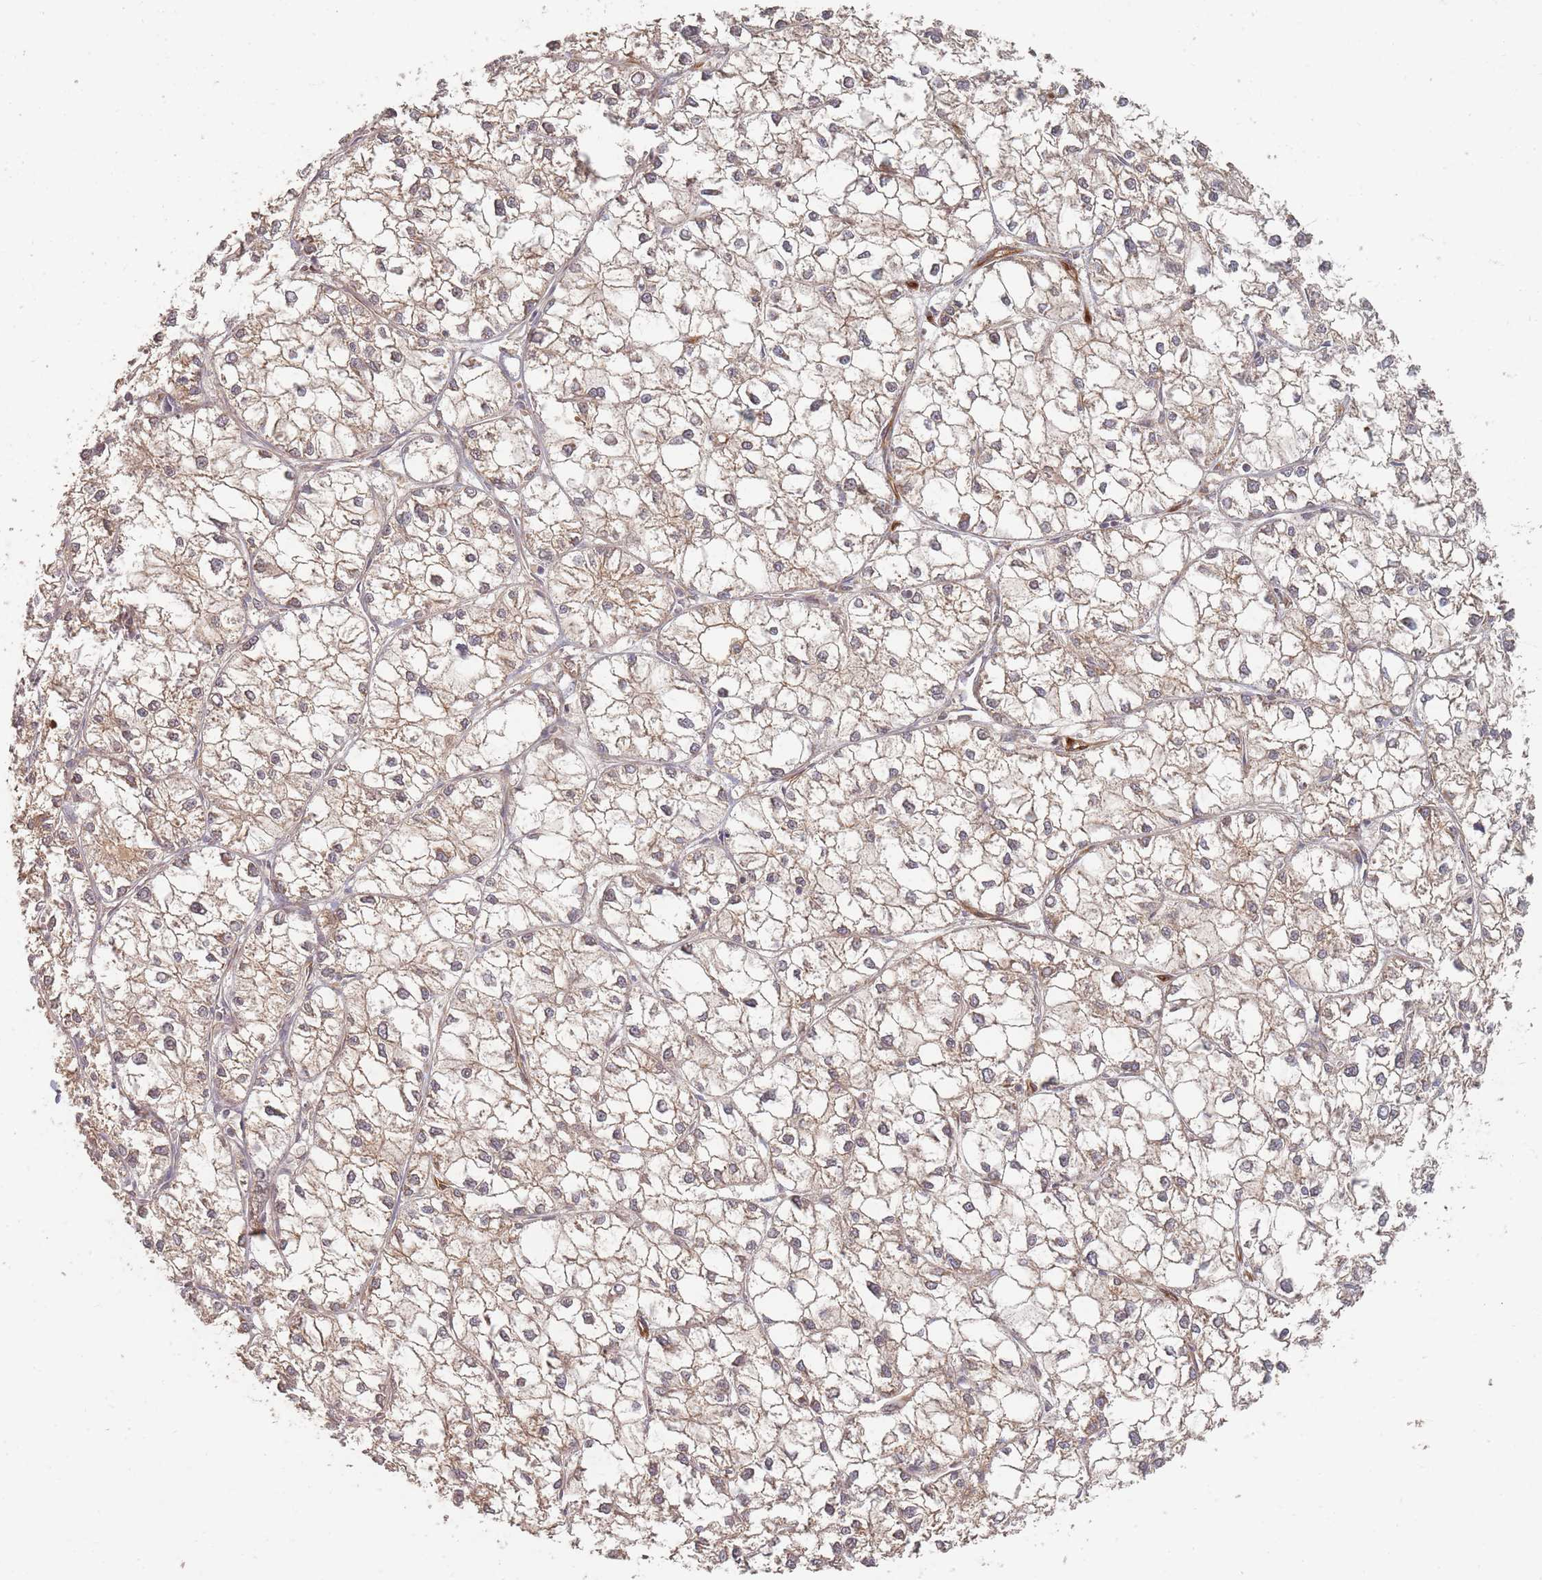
{"staining": {"intensity": "weak", "quantity": ">75%", "location": "cytoplasmic/membranous"}, "tissue": "liver cancer", "cell_type": "Tumor cells", "image_type": "cancer", "snomed": [{"axis": "morphology", "description": "Carcinoma, Hepatocellular, NOS"}, {"axis": "topography", "description": "Liver"}], "caption": "This photomicrograph reveals IHC staining of human hepatocellular carcinoma (liver), with low weak cytoplasmic/membranous expression in about >75% of tumor cells.", "gene": "MRPS6", "patient": {"sex": "female", "age": 43}}